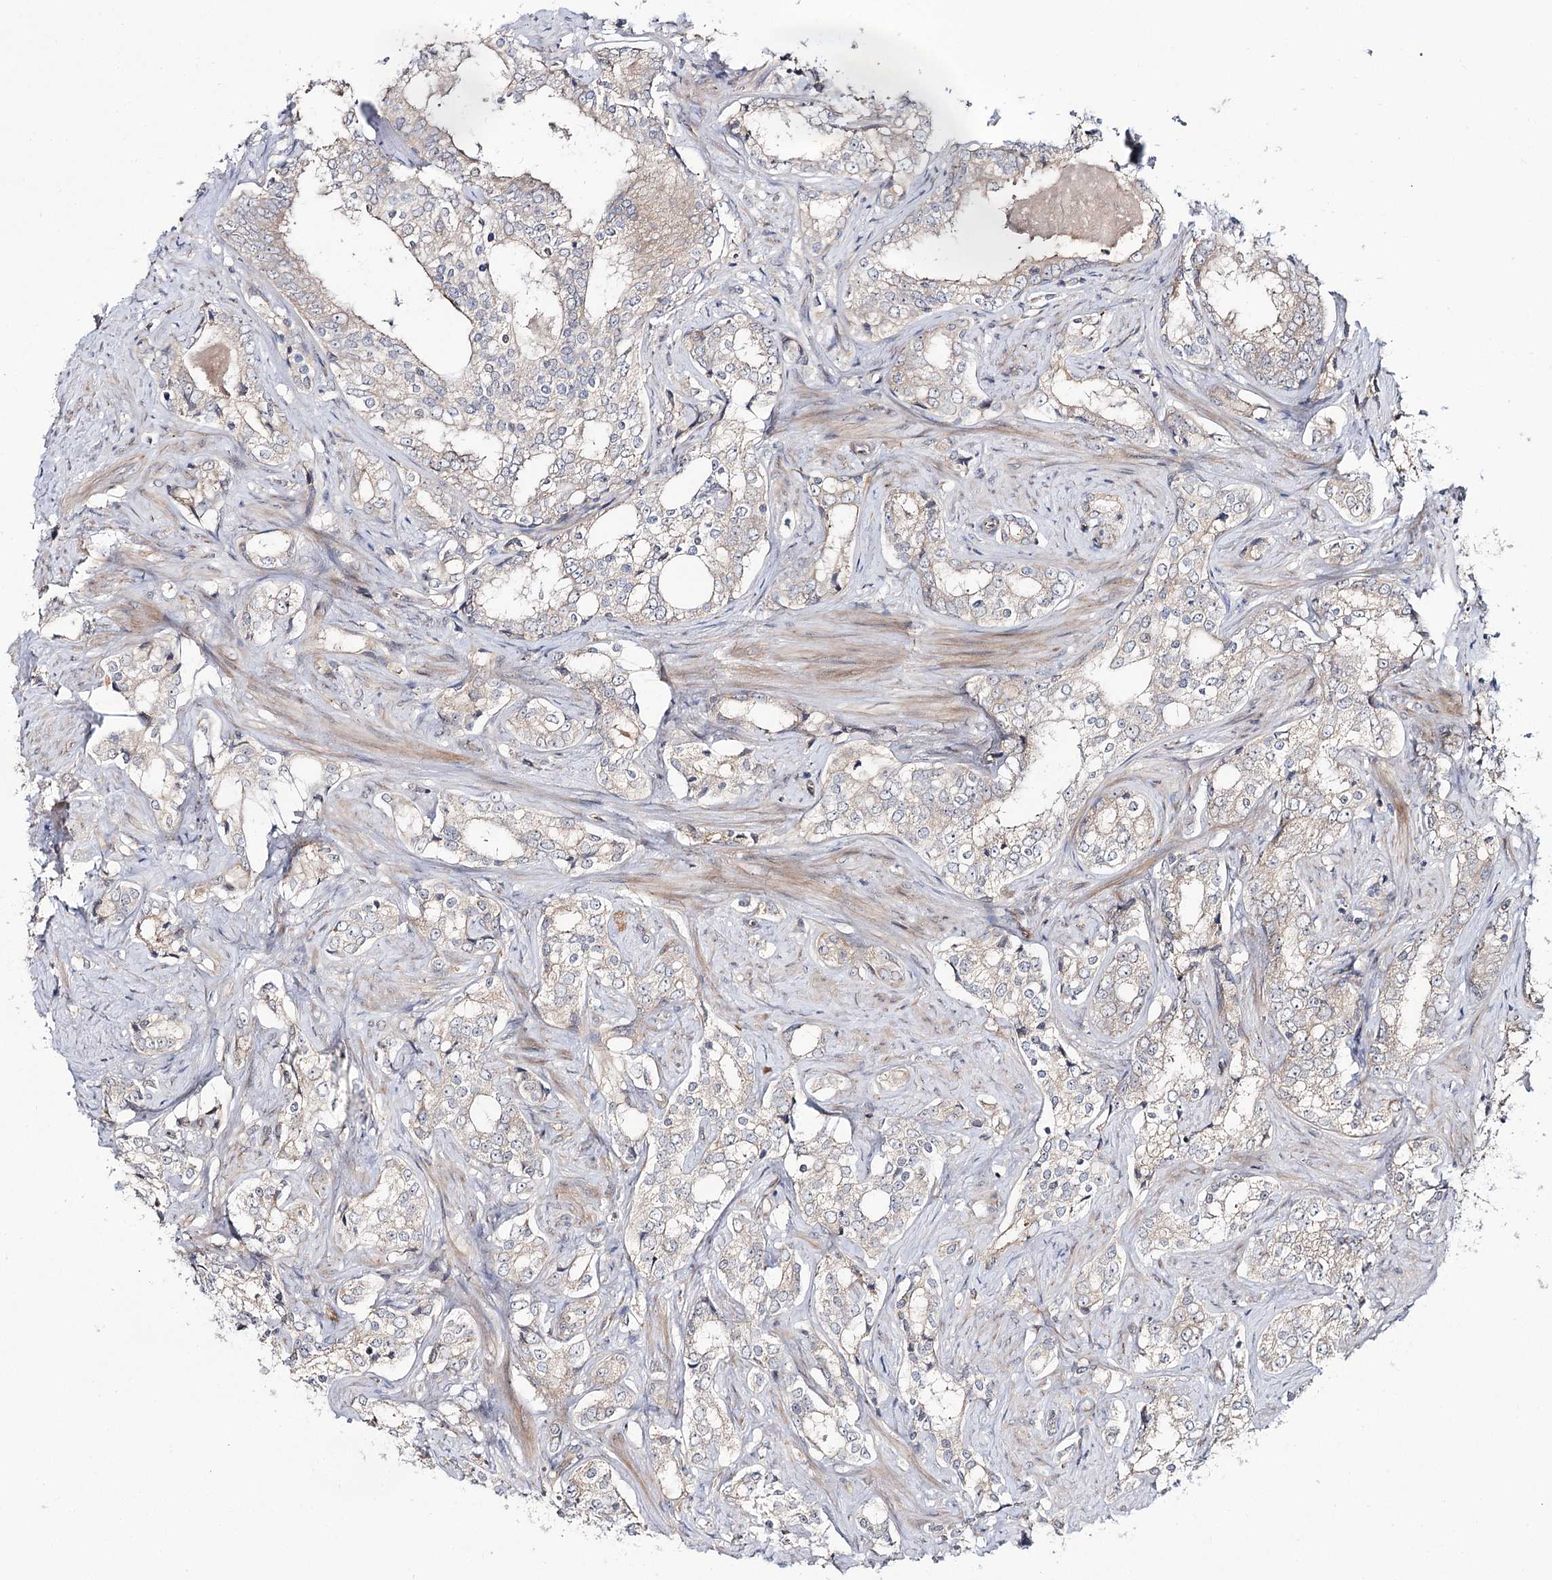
{"staining": {"intensity": "weak", "quantity": "<25%", "location": "cytoplasmic/membranous"}, "tissue": "prostate cancer", "cell_type": "Tumor cells", "image_type": "cancer", "snomed": [{"axis": "morphology", "description": "Adenocarcinoma, High grade"}, {"axis": "topography", "description": "Prostate"}], "caption": "Prostate cancer (adenocarcinoma (high-grade)) stained for a protein using immunohistochemistry (IHC) exhibits no staining tumor cells.", "gene": "C11orf80", "patient": {"sex": "male", "age": 66}}